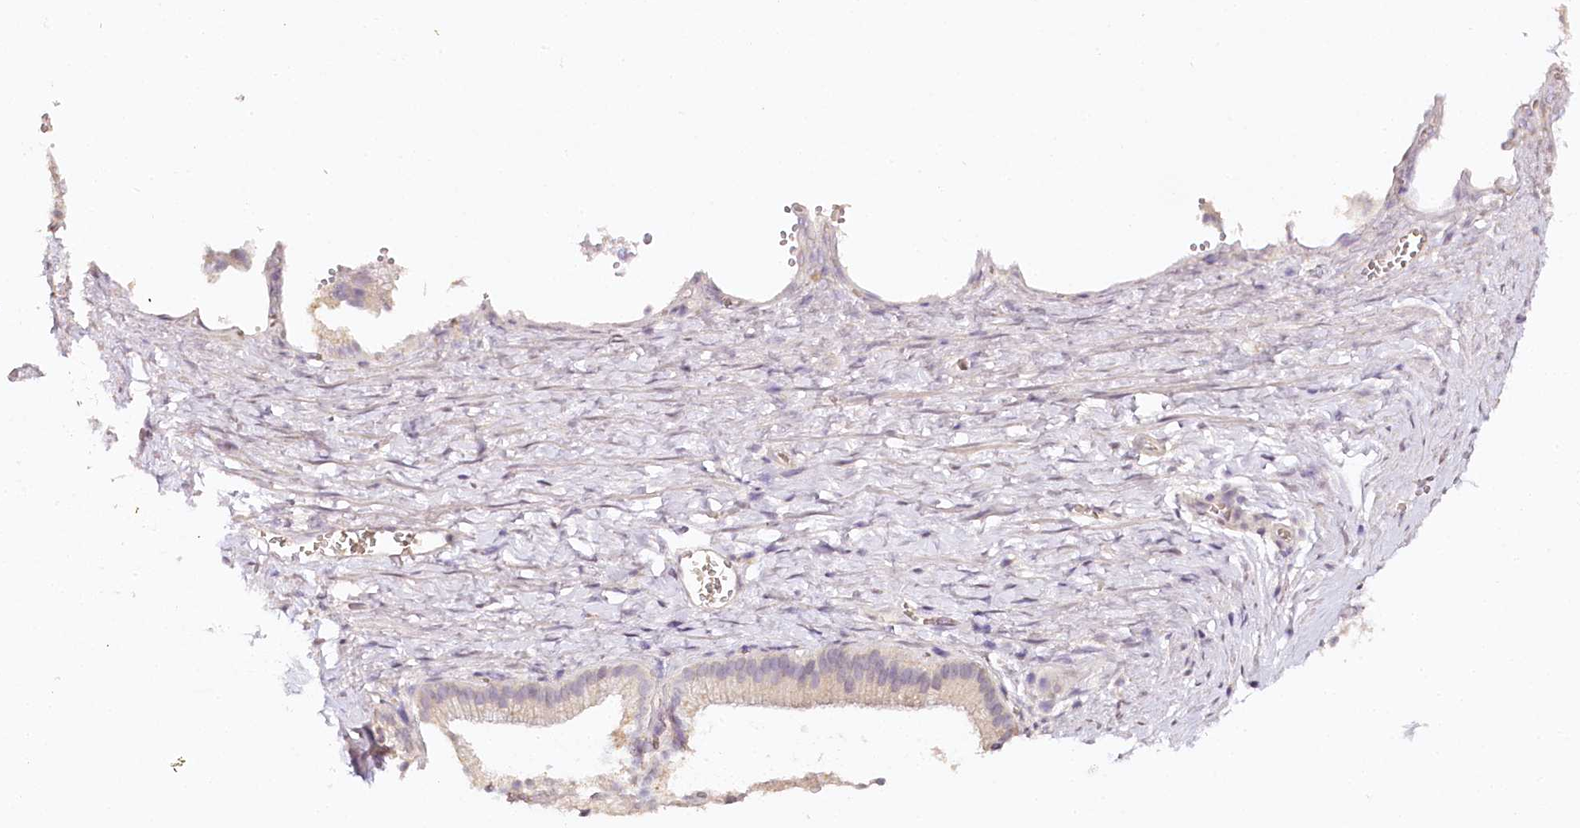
{"staining": {"intensity": "negative", "quantity": "none", "location": "none"}, "tissue": "adipose tissue", "cell_type": "Adipocytes", "image_type": "normal", "snomed": [{"axis": "morphology", "description": "Normal tissue, NOS"}, {"axis": "topography", "description": "Gallbladder"}, {"axis": "topography", "description": "Peripheral nerve tissue"}], "caption": "Protein analysis of normal adipose tissue exhibits no significant positivity in adipocytes.", "gene": "TP53", "patient": {"sex": "male", "age": 38}}